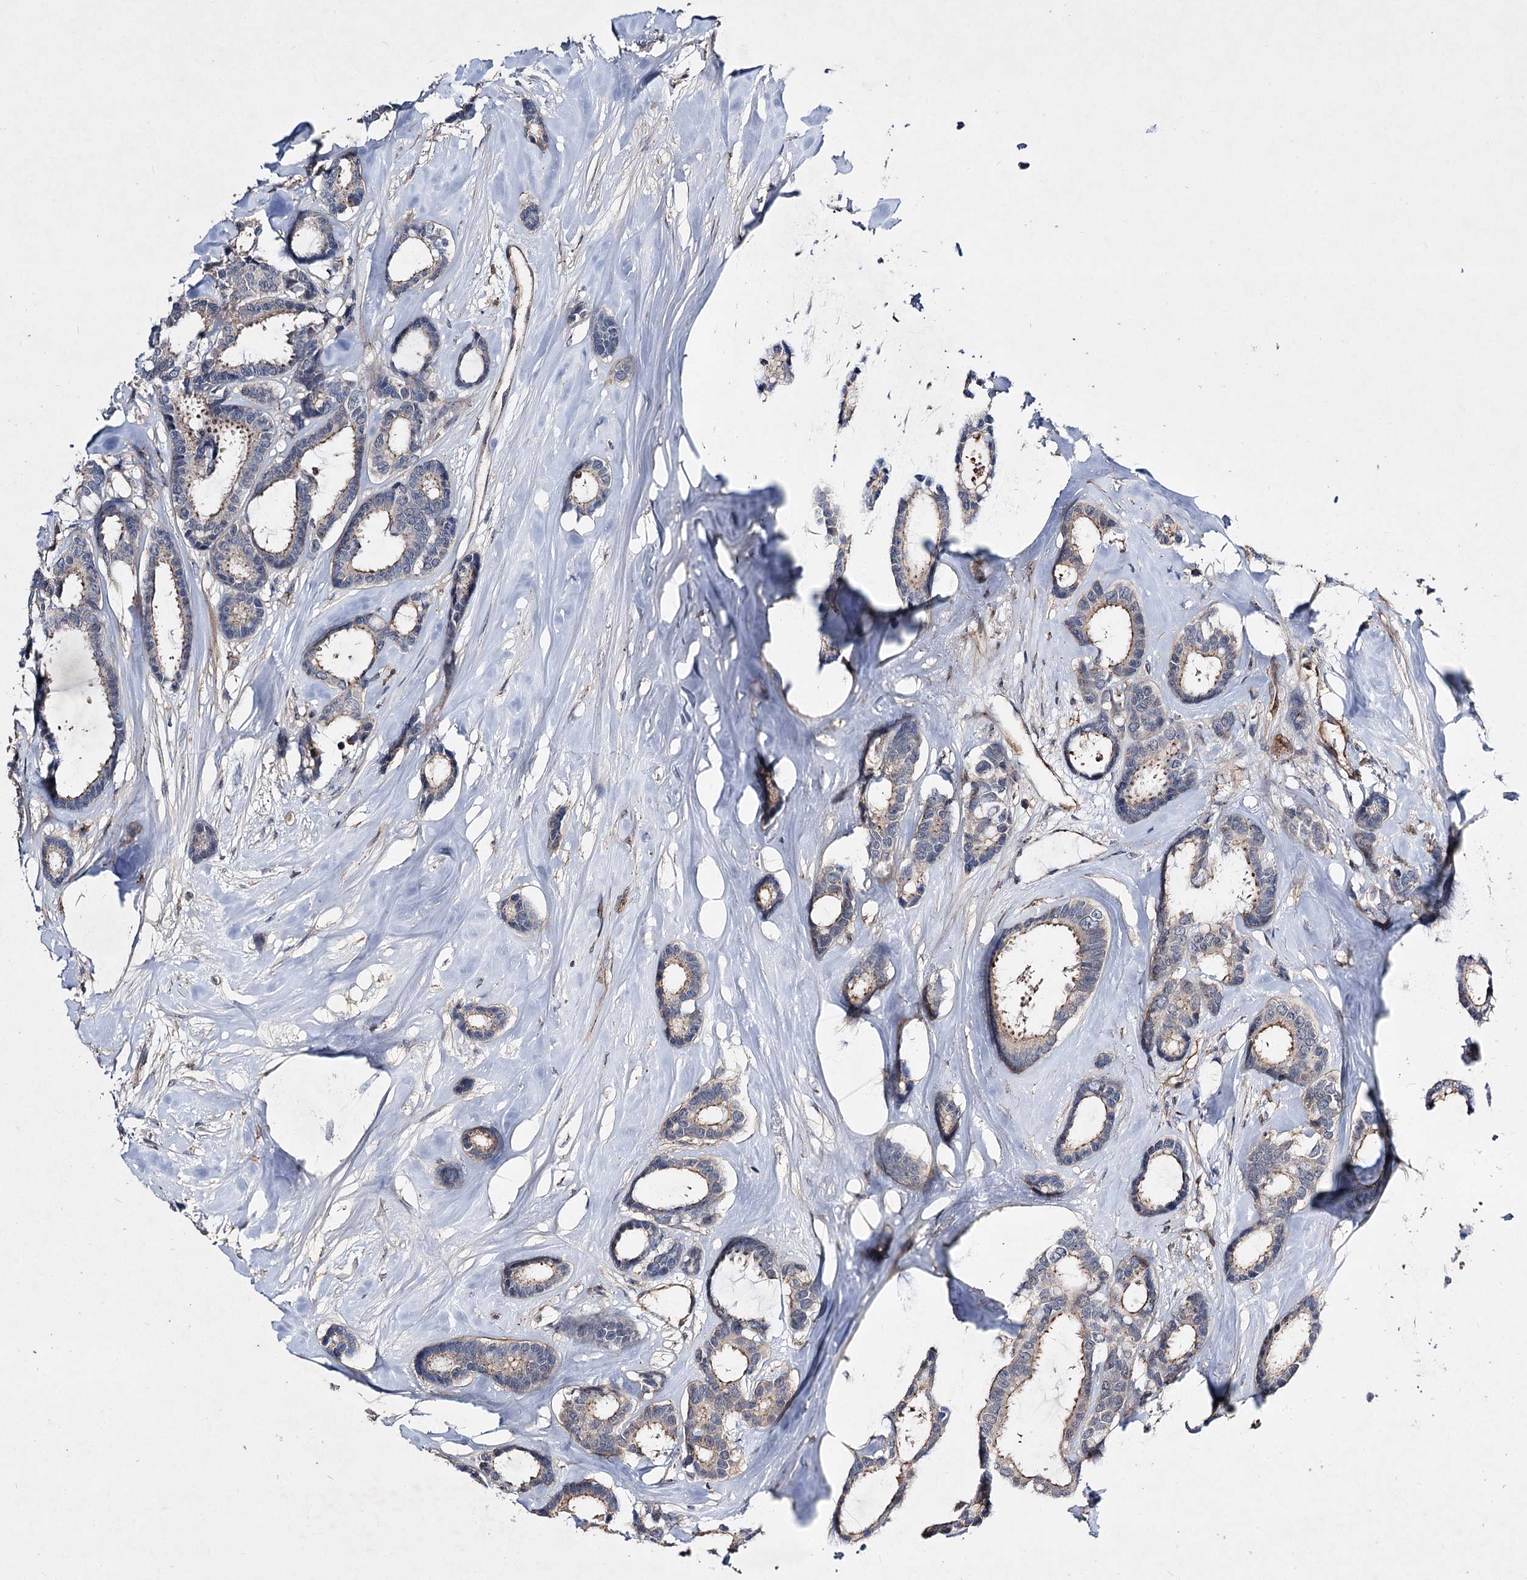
{"staining": {"intensity": "weak", "quantity": "<25%", "location": "cytoplasmic/membranous"}, "tissue": "breast cancer", "cell_type": "Tumor cells", "image_type": "cancer", "snomed": [{"axis": "morphology", "description": "Duct carcinoma"}, {"axis": "topography", "description": "Breast"}], "caption": "Immunohistochemical staining of human infiltrating ductal carcinoma (breast) displays no significant expression in tumor cells.", "gene": "MINDY3", "patient": {"sex": "female", "age": 87}}